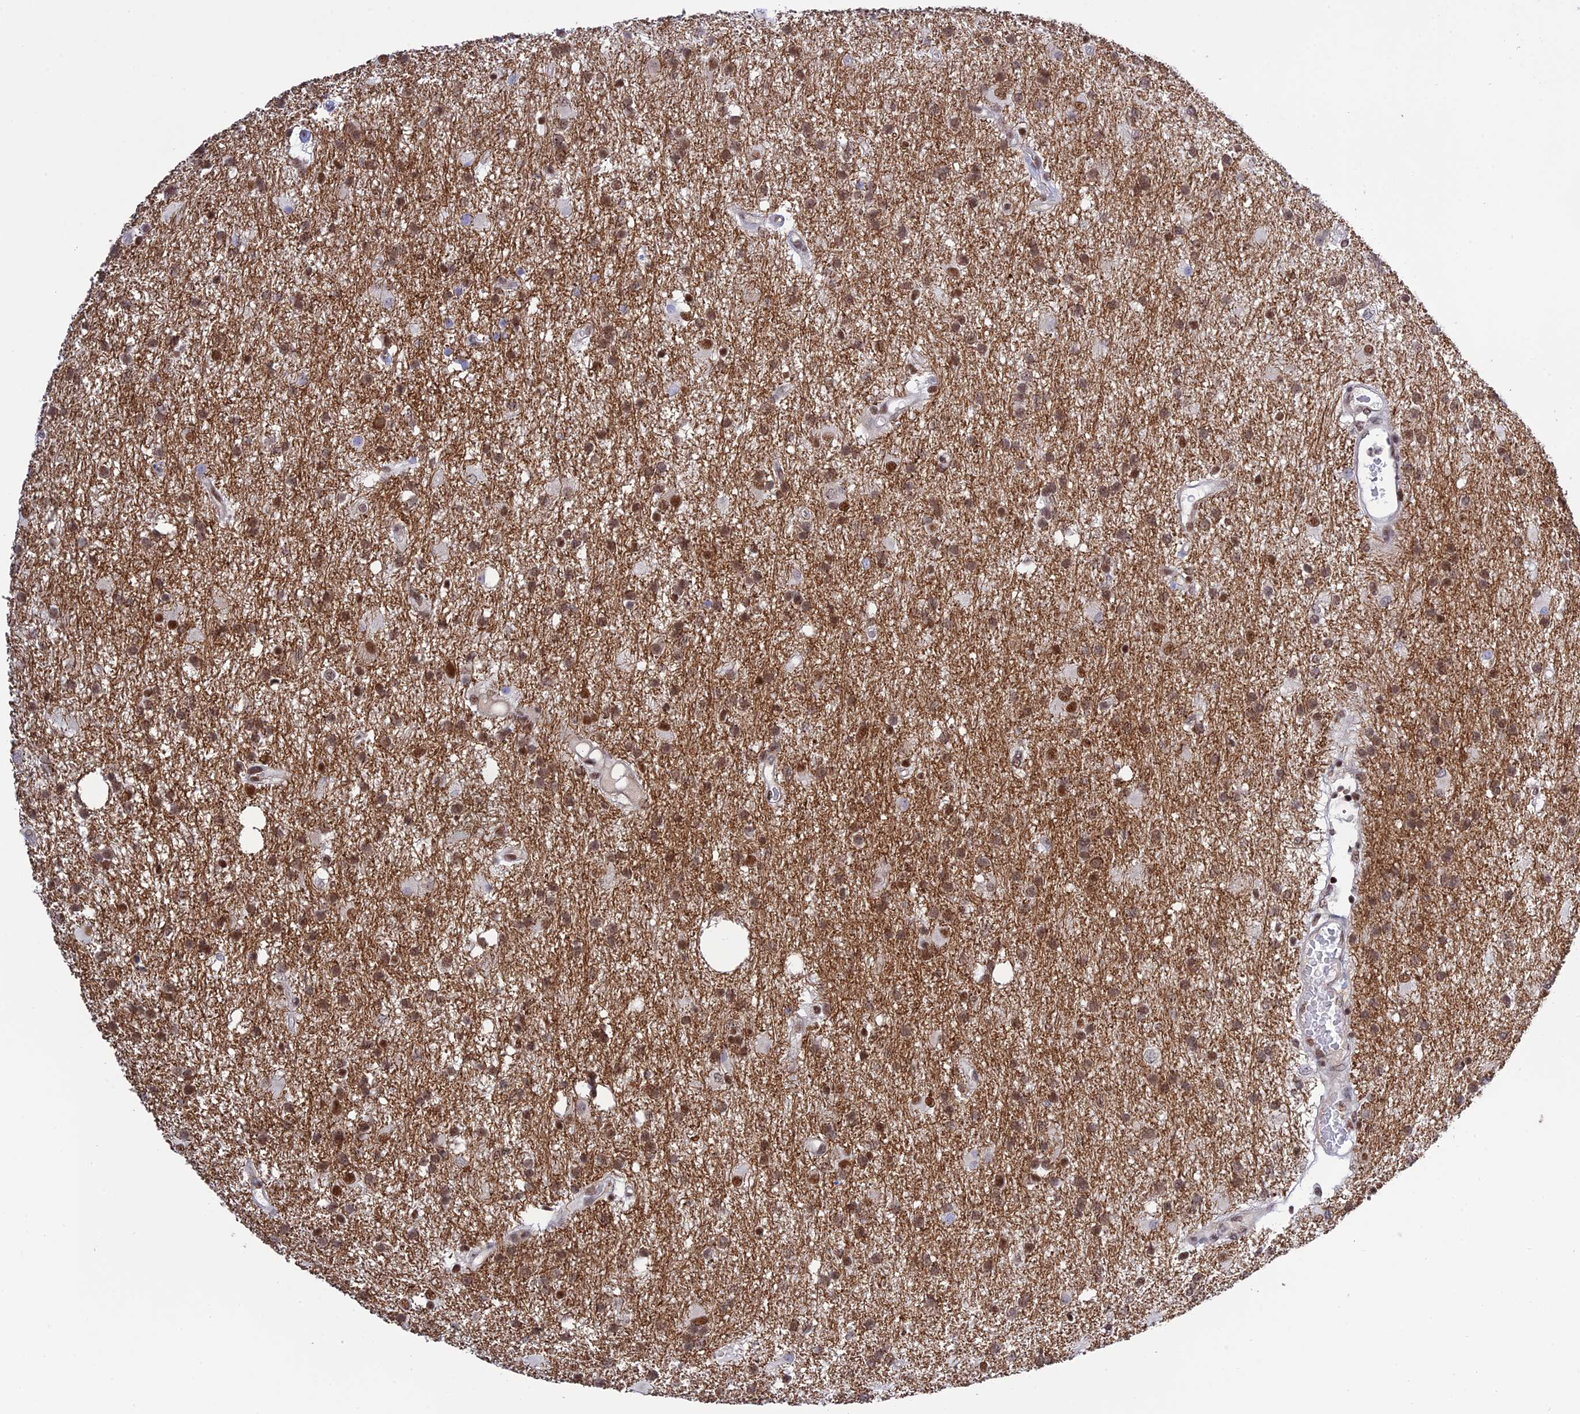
{"staining": {"intensity": "moderate", "quantity": ">75%", "location": "nuclear"}, "tissue": "glioma", "cell_type": "Tumor cells", "image_type": "cancer", "snomed": [{"axis": "morphology", "description": "Glioma, malignant, High grade"}, {"axis": "topography", "description": "Brain"}], "caption": "This image demonstrates glioma stained with immunohistochemistry to label a protein in brown. The nuclear of tumor cells show moderate positivity for the protein. Nuclei are counter-stained blue.", "gene": "TCEA1", "patient": {"sex": "male", "age": 77}}